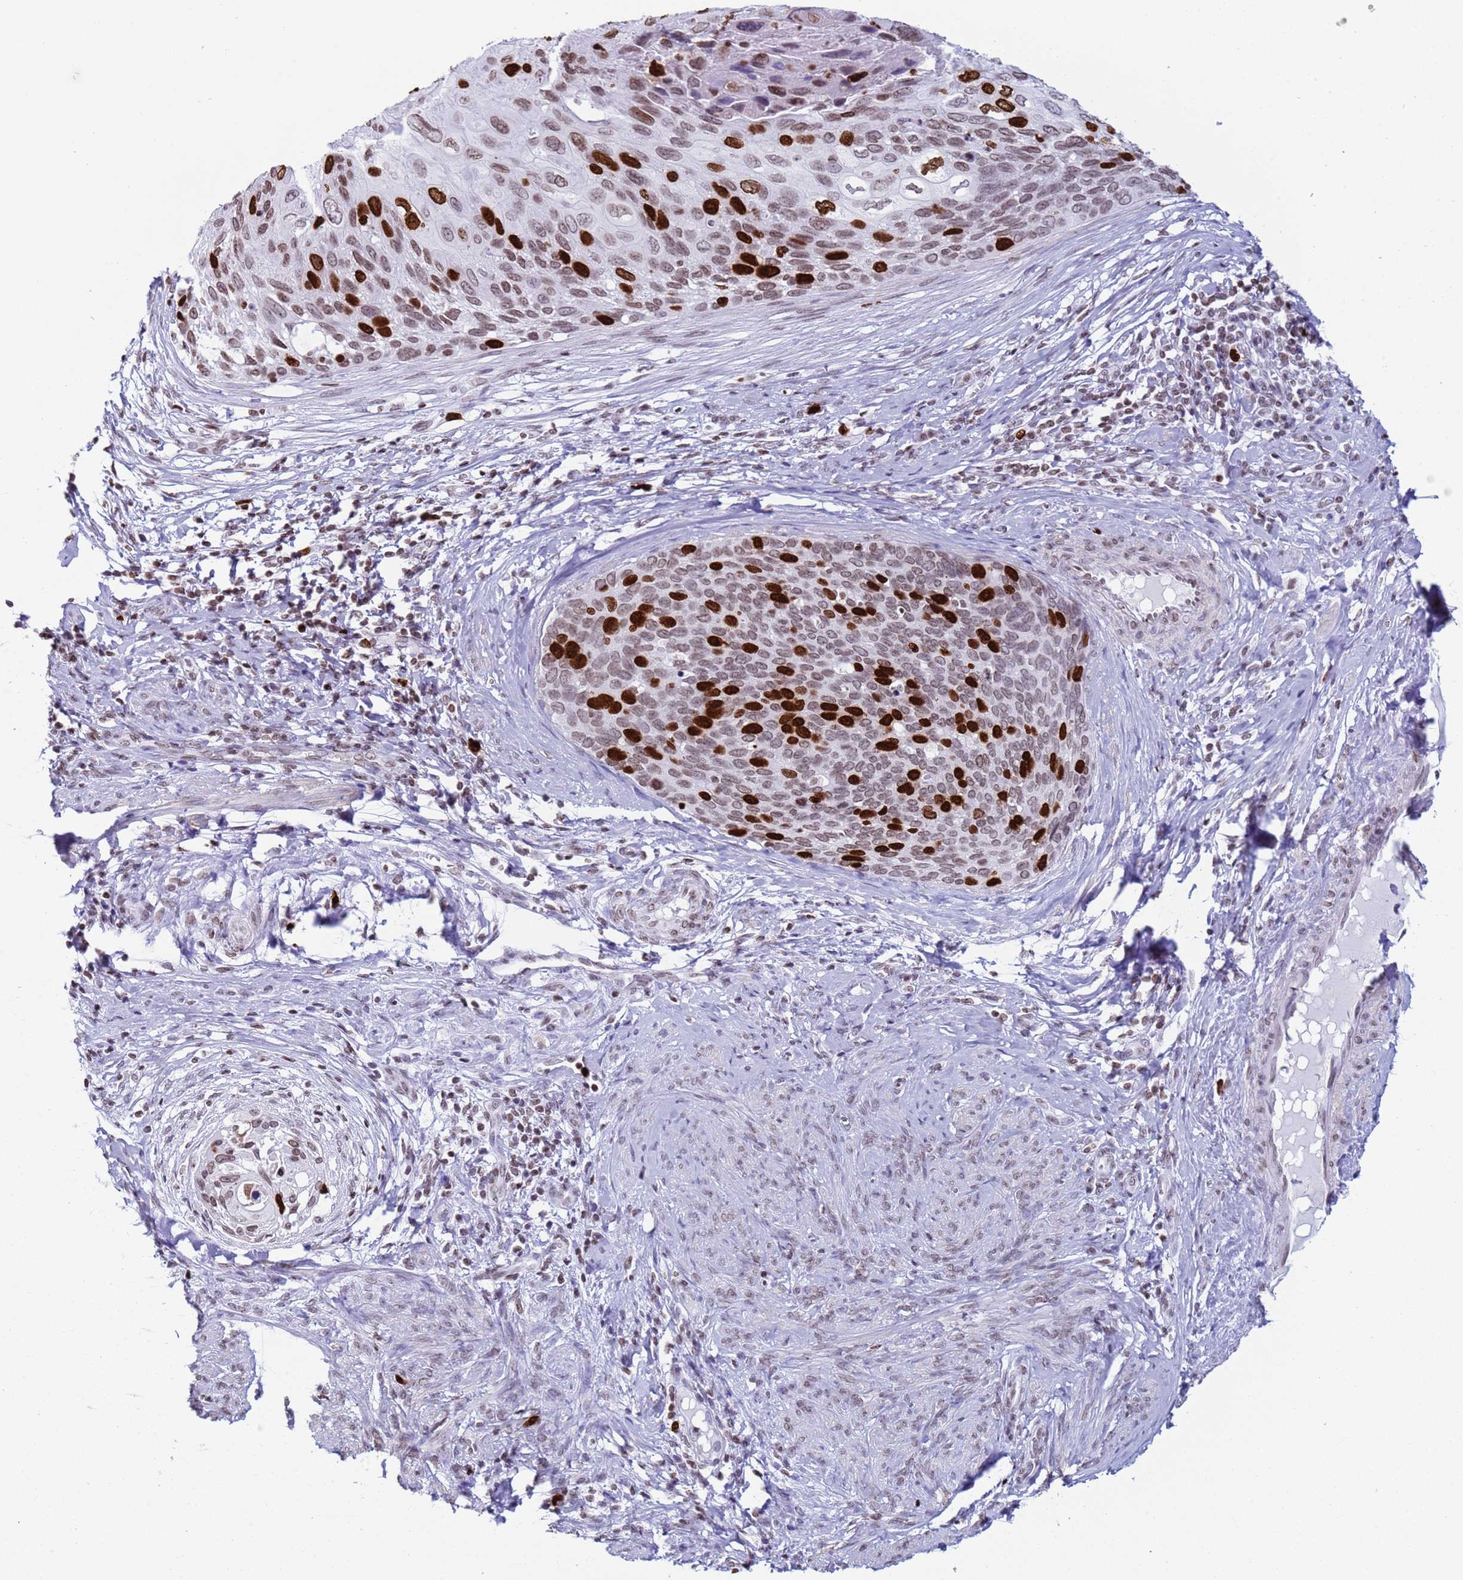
{"staining": {"intensity": "strong", "quantity": "25%-75%", "location": "nuclear"}, "tissue": "cervical cancer", "cell_type": "Tumor cells", "image_type": "cancer", "snomed": [{"axis": "morphology", "description": "Squamous cell carcinoma, NOS"}, {"axis": "topography", "description": "Cervix"}], "caption": "Cervical squamous cell carcinoma stained with IHC displays strong nuclear positivity in about 25%-75% of tumor cells.", "gene": "H4C8", "patient": {"sex": "female", "age": 80}}